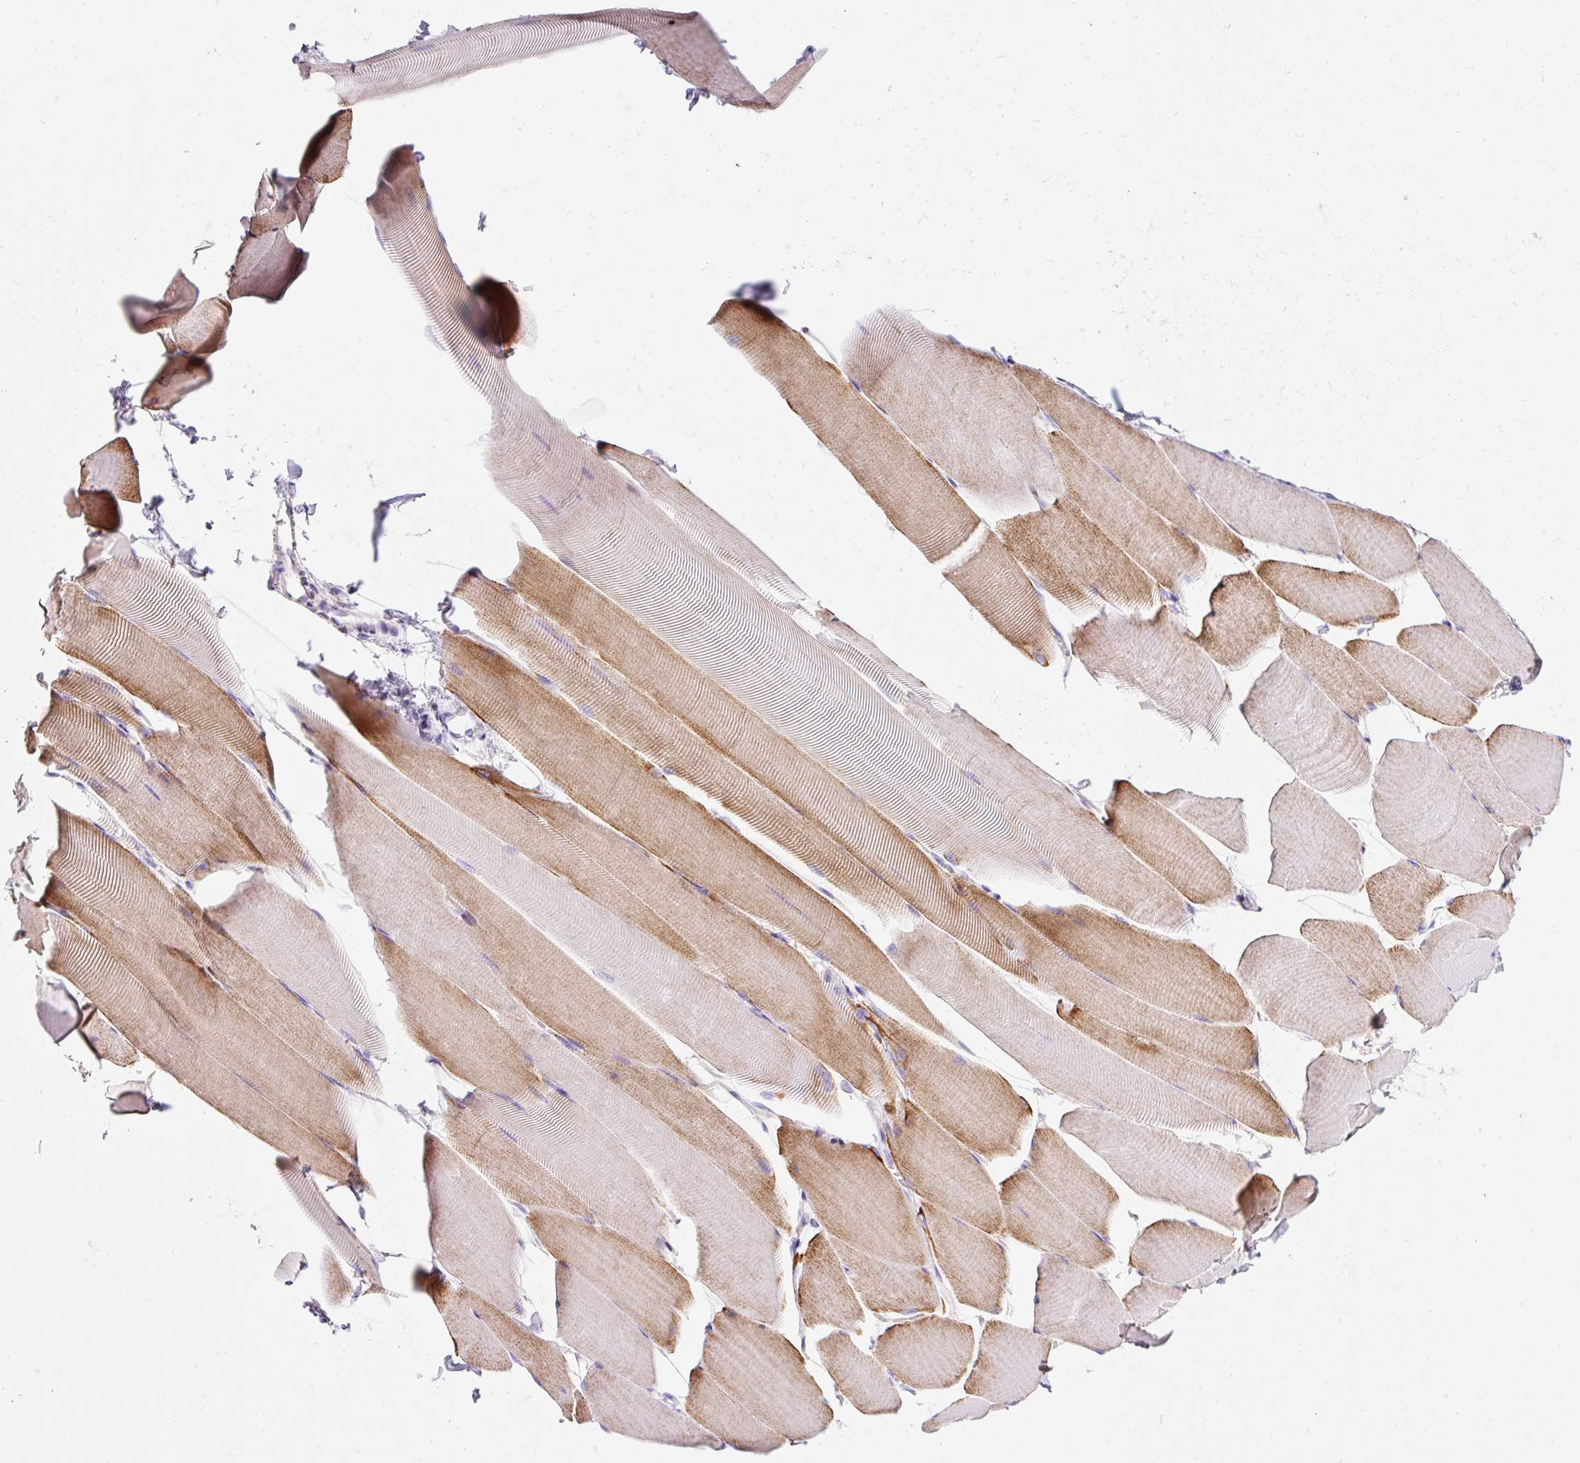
{"staining": {"intensity": "moderate", "quantity": "25%-75%", "location": "cytoplasmic/membranous"}, "tissue": "skeletal muscle", "cell_type": "Myocytes", "image_type": "normal", "snomed": [{"axis": "morphology", "description": "Normal tissue, NOS"}, {"axis": "topography", "description": "Skeletal muscle"}], "caption": "Skeletal muscle stained for a protein (brown) demonstrates moderate cytoplasmic/membranous positive expression in about 25%-75% of myocytes.", "gene": "PLPP2", "patient": {"sex": "male", "age": 25}}